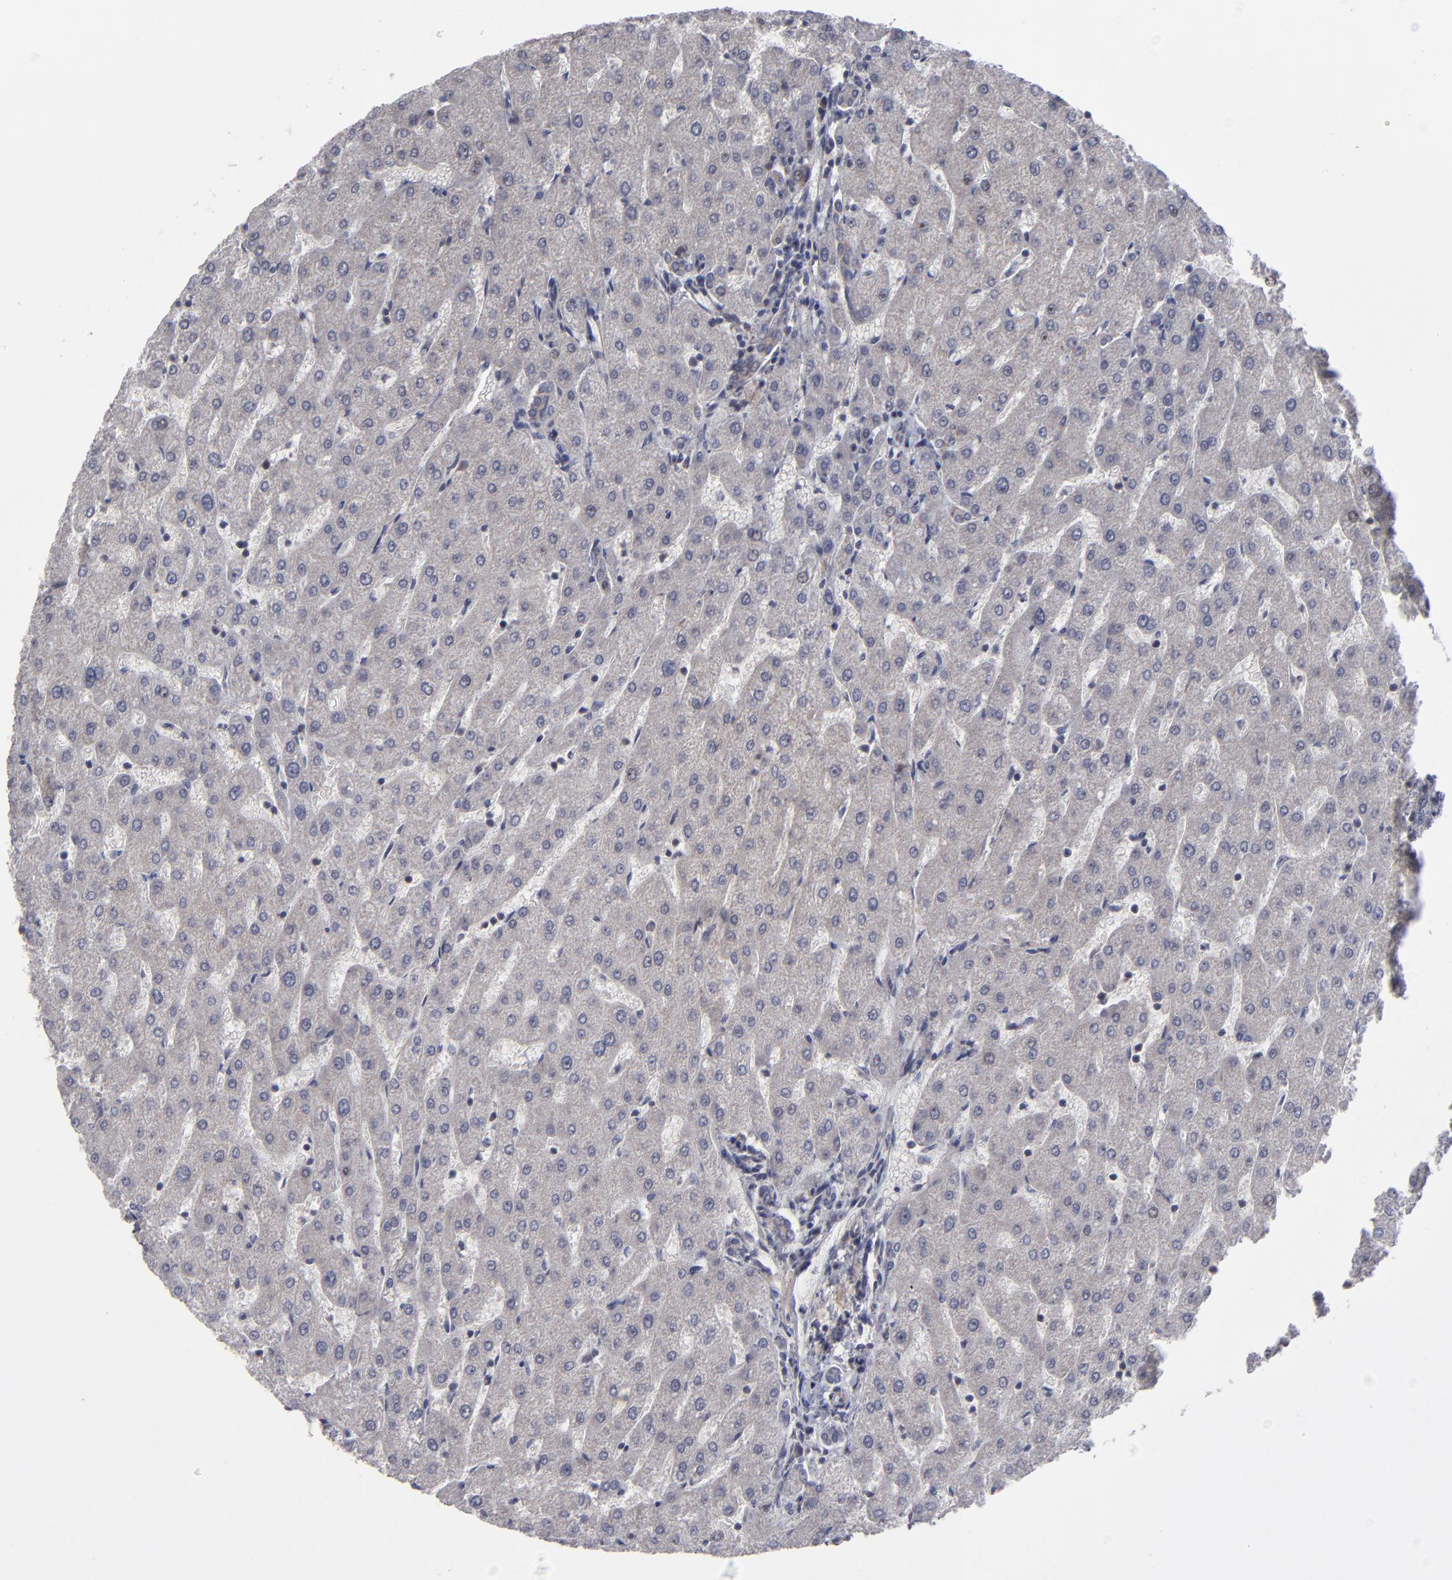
{"staining": {"intensity": "weak", "quantity": "25%-75%", "location": "cytoplasmic/membranous"}, "tissue": "liver", "cell_type": "Cholangiocytes", "image_type": "normal", "snomed": [{"axis": "morphology", "description": "Normal tissue, NOS"}, {"axis": "topography", "description": "Liver"}], "caption": "Immunohistochemical staining of unremarkable human liver exhibits low levels of weak cytoplasmic/membranous positivity in approximately 25%-75% of cholangiocytes. (IHC, brightfield microscopy, high magnification).", "gene": "GLCCI1", "patient": {"sex": "male", "age": 67}}